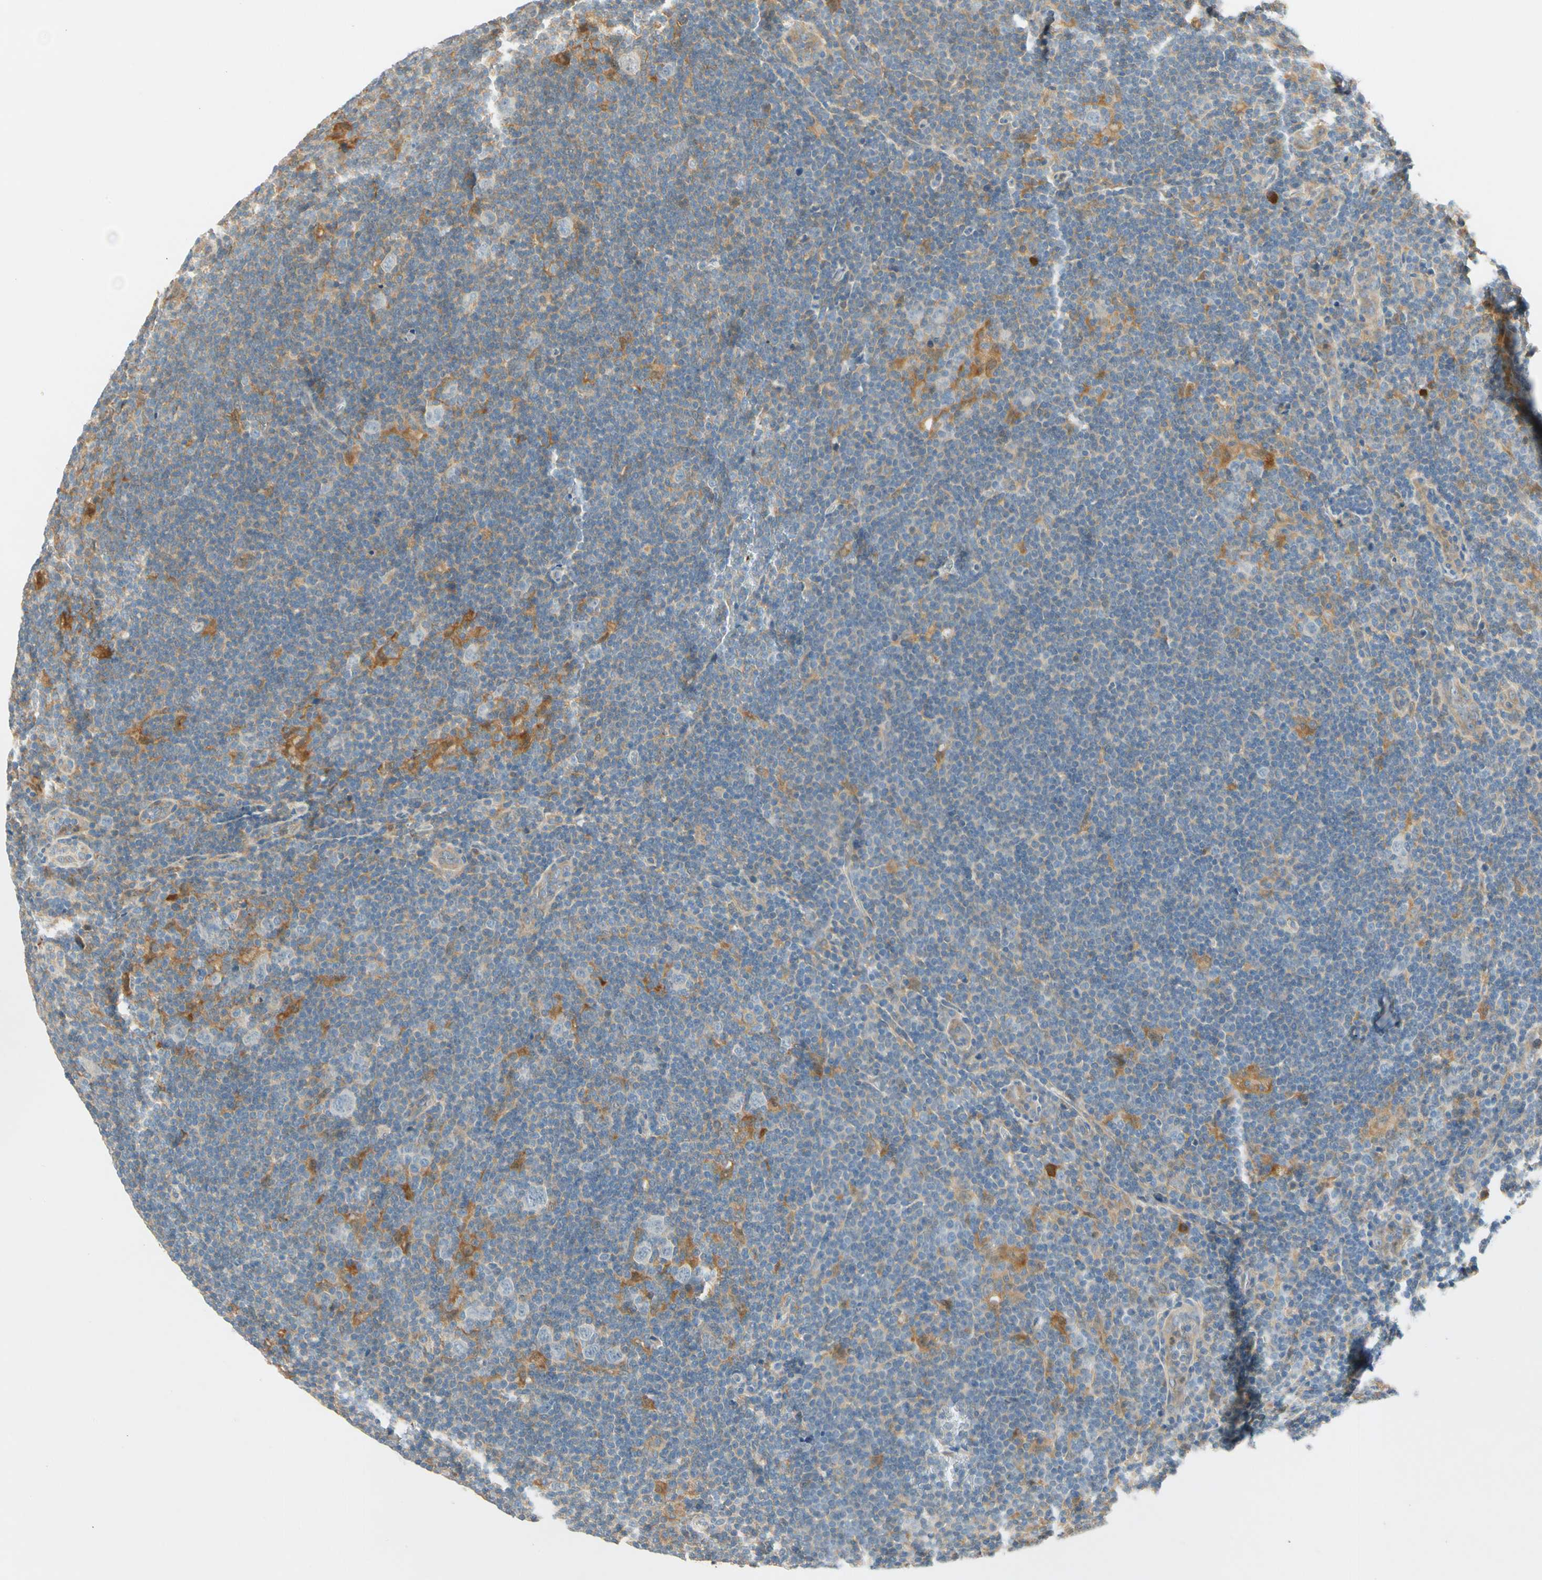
{"staining": {"intensity": "negative", "quantity": "none", "location": "none"}, "tissue": "lymphoma", "cell_type": "Tumor cells", "image_type": "cancer", "snomed": [{"axis": "morphology", "description": "Hodgkin's disease, NOS"}, {"axis": "topography", "description": "Lymph node"}], "caption": "Histopathology image shows no significant protein expression in tumor cells of lymphoma. Nuclei are stained in blue.", "gene": "WIPI1", "patient": {"sex": "female", "age": 57}}